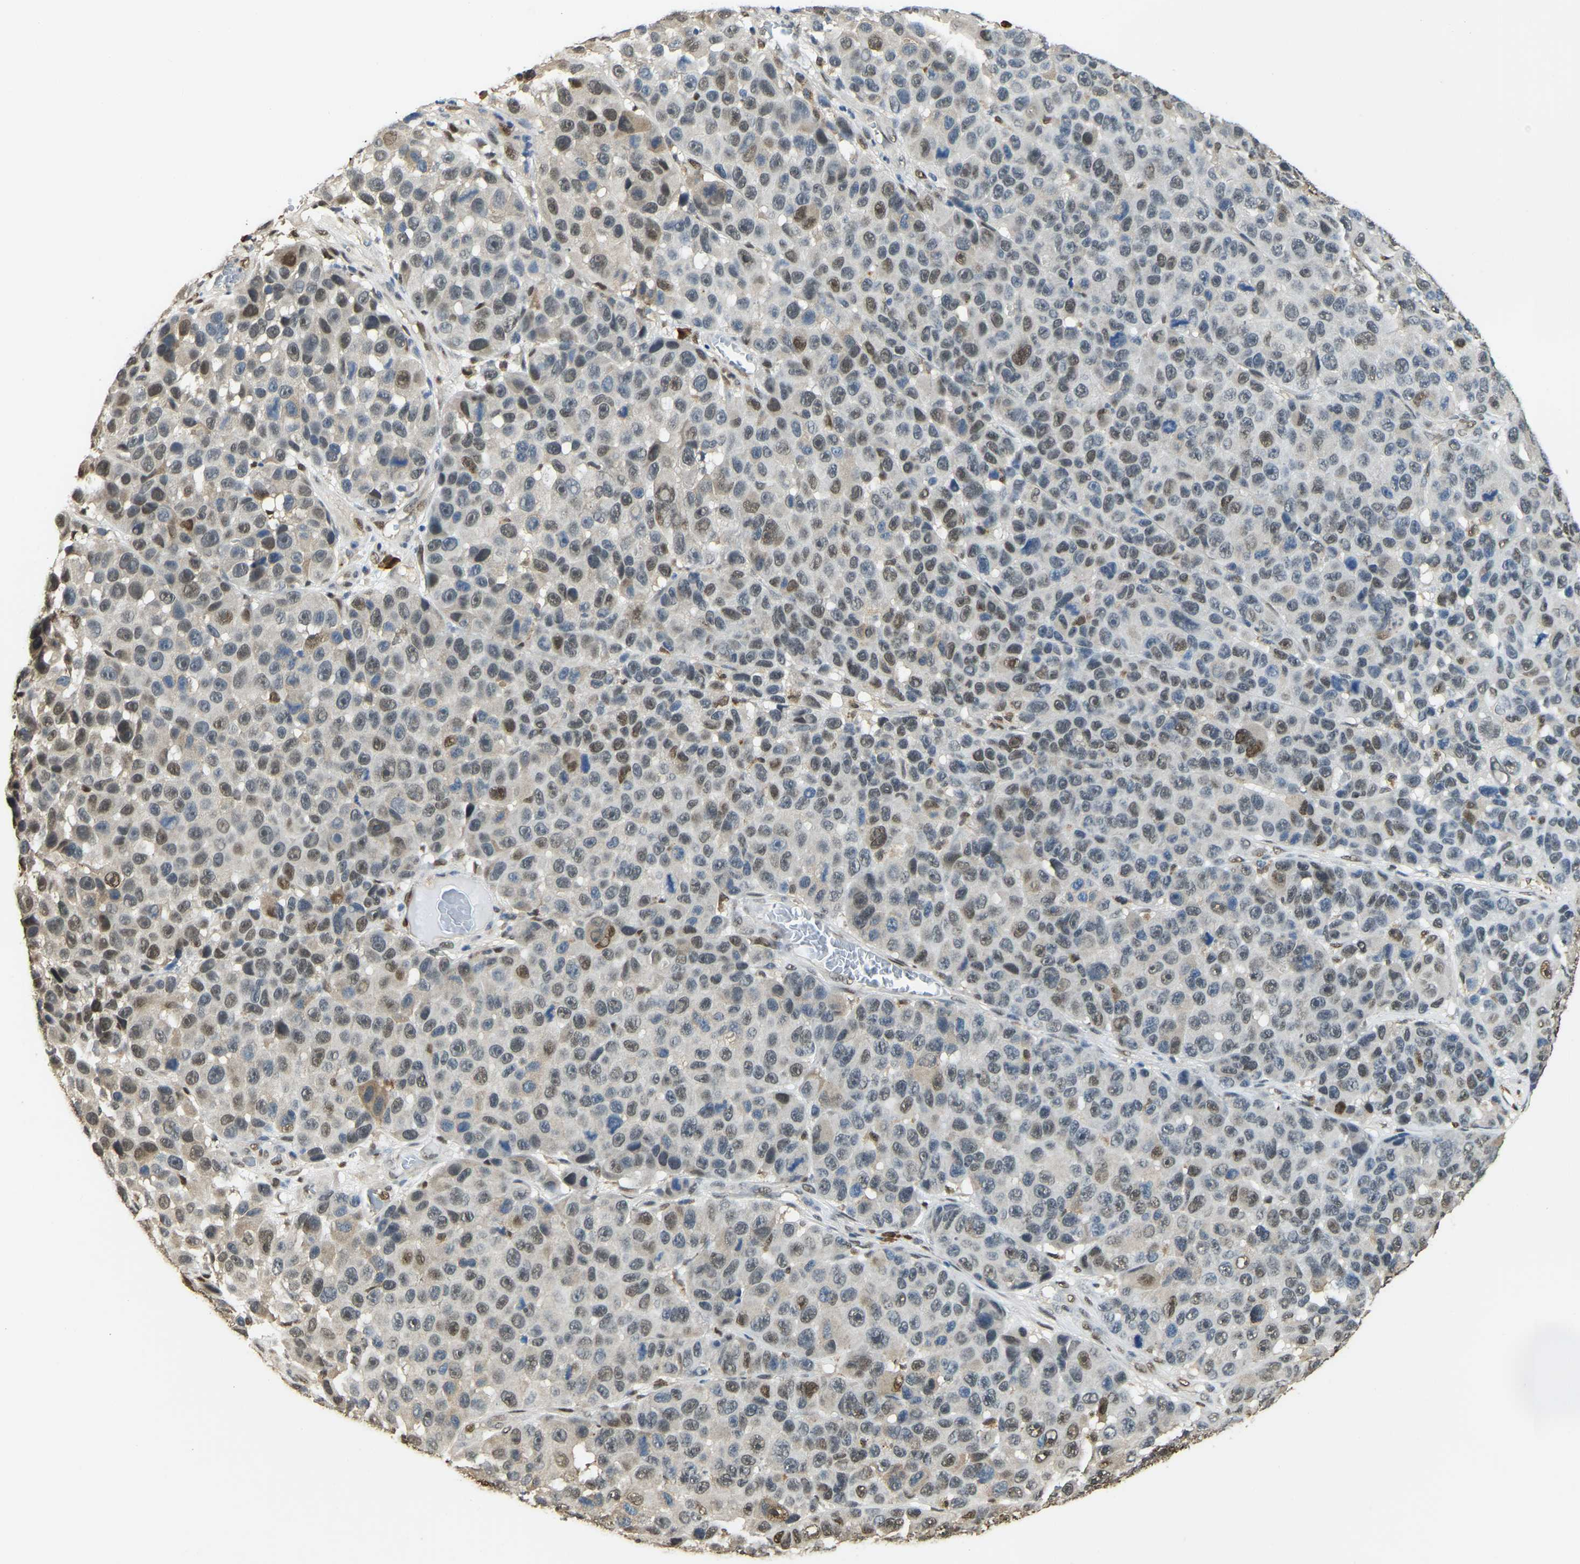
{"staining": {"intensity": "strong", "quantity": "25%-75%", "location": "cytoplasmic/membranous,nuclear"}, "tissue": "melanoma", "cell_type": "Tumor cells", "image_type": "cancer", "snomed": [{"axis": "morphology", "description": "Malignant melanoma, NOS"}, {"axis": "topography", "description": "Skin"}], "caption": "Immunohistochemistry (DAB) staining of human malignant melanoma exhibits strong cytoplasmic/membranous and nuclear protein expression in about 25%-75% of tumor cells.", "gene": "NANS", "patient": {"sex": "male", "age": 53}}